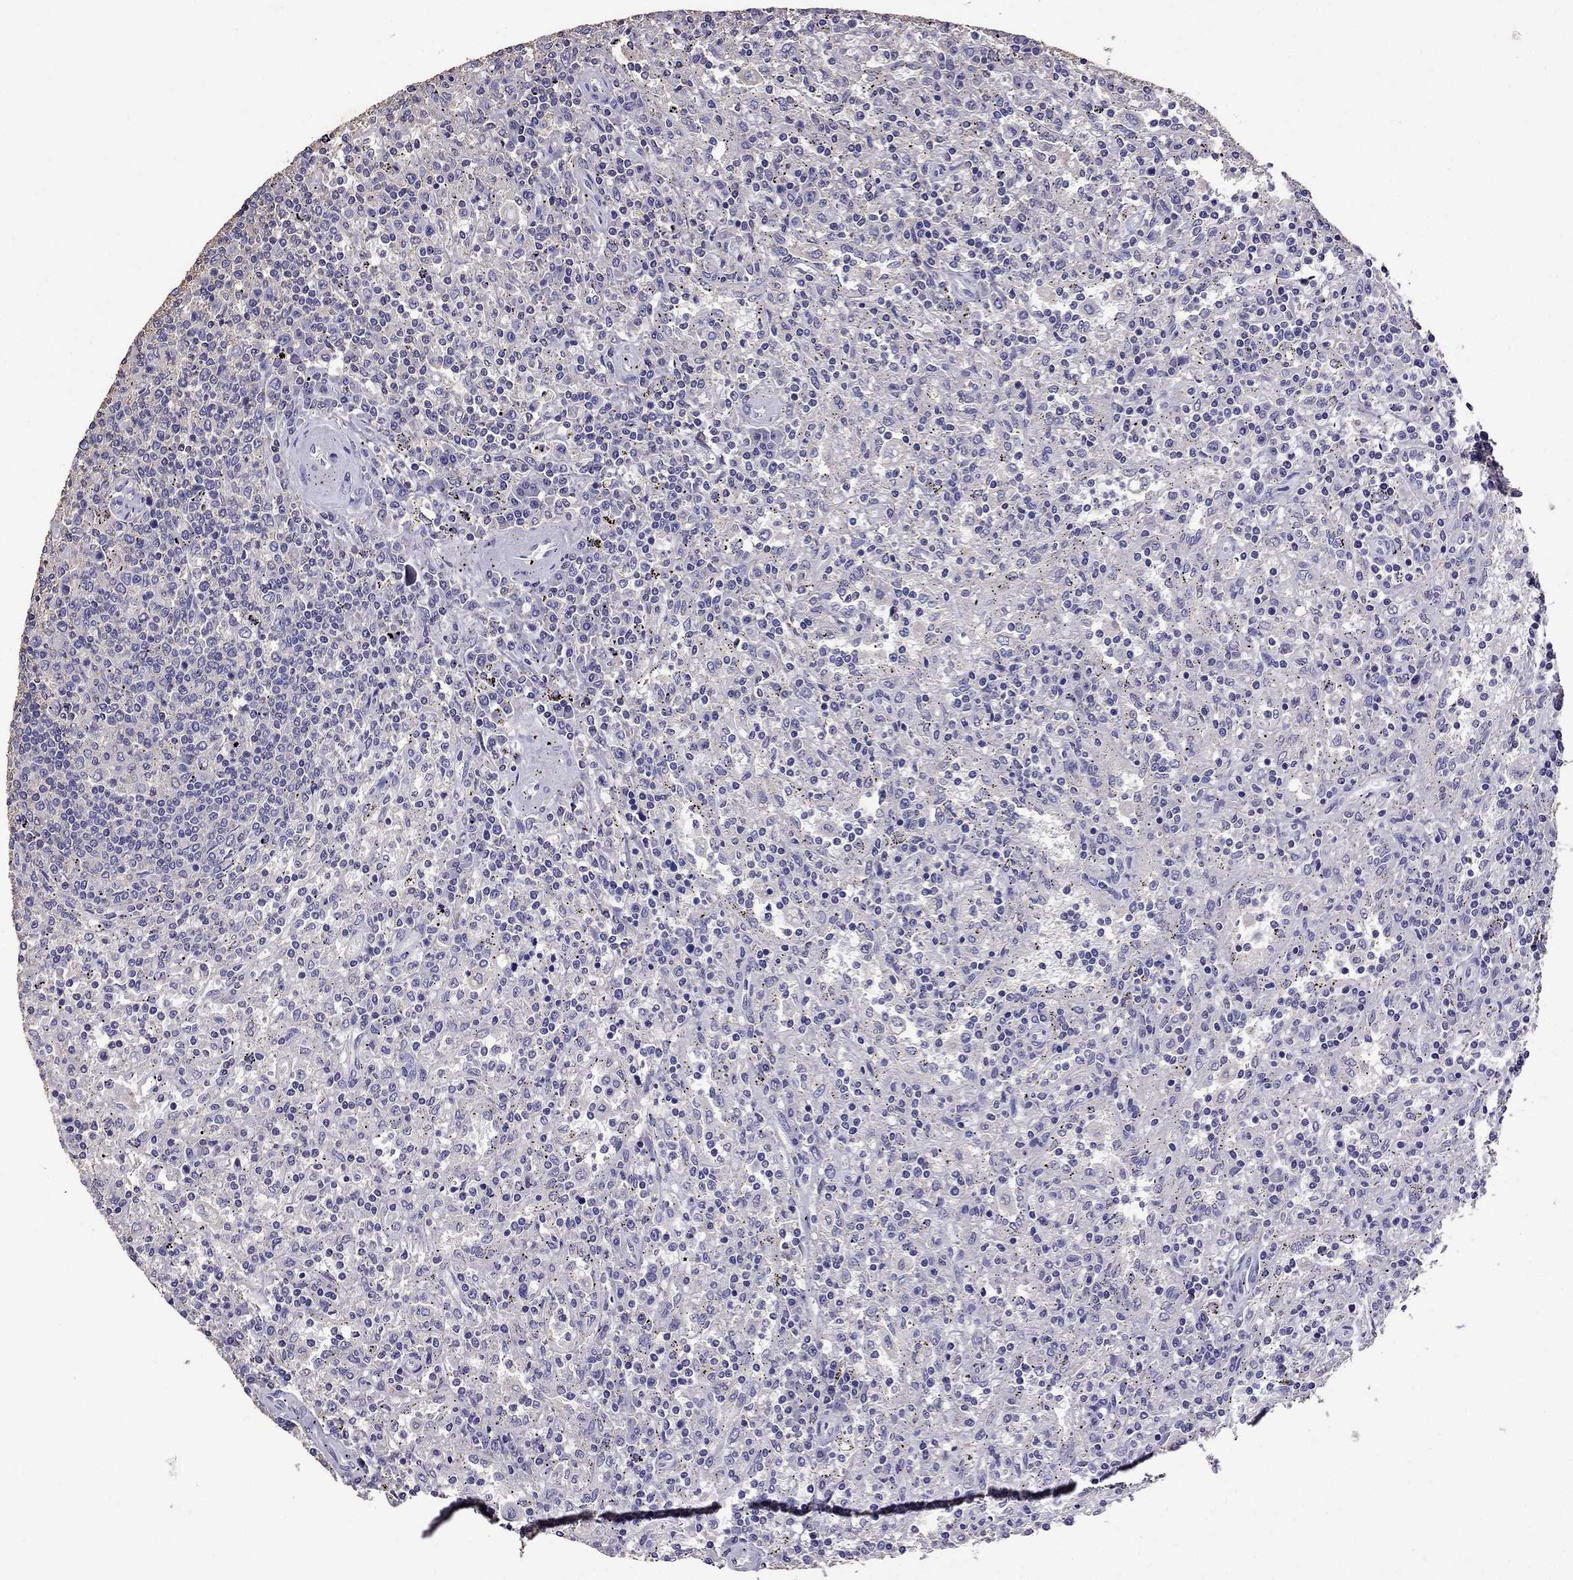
{"staining": {"intensity": "negative", "quantity": "none", "location": "none"}, "tissue": "lymphoma", "cell_type": "Tumor cells", "image_type": "cancer", "snomed": [{"axis": "morphology", "description": "Malignant lymphoma, non-Hodgkin's type, Low grade"}, {"axis": "topography", "description": "Lymph node"}], "caption": "Tumor cells are negative for brown protein staining in malignant lymphoma, non-Hodgkin's type (low-grade).", "gene": "NKX3-1", "patient": {"sex": "male", "age": 52}}